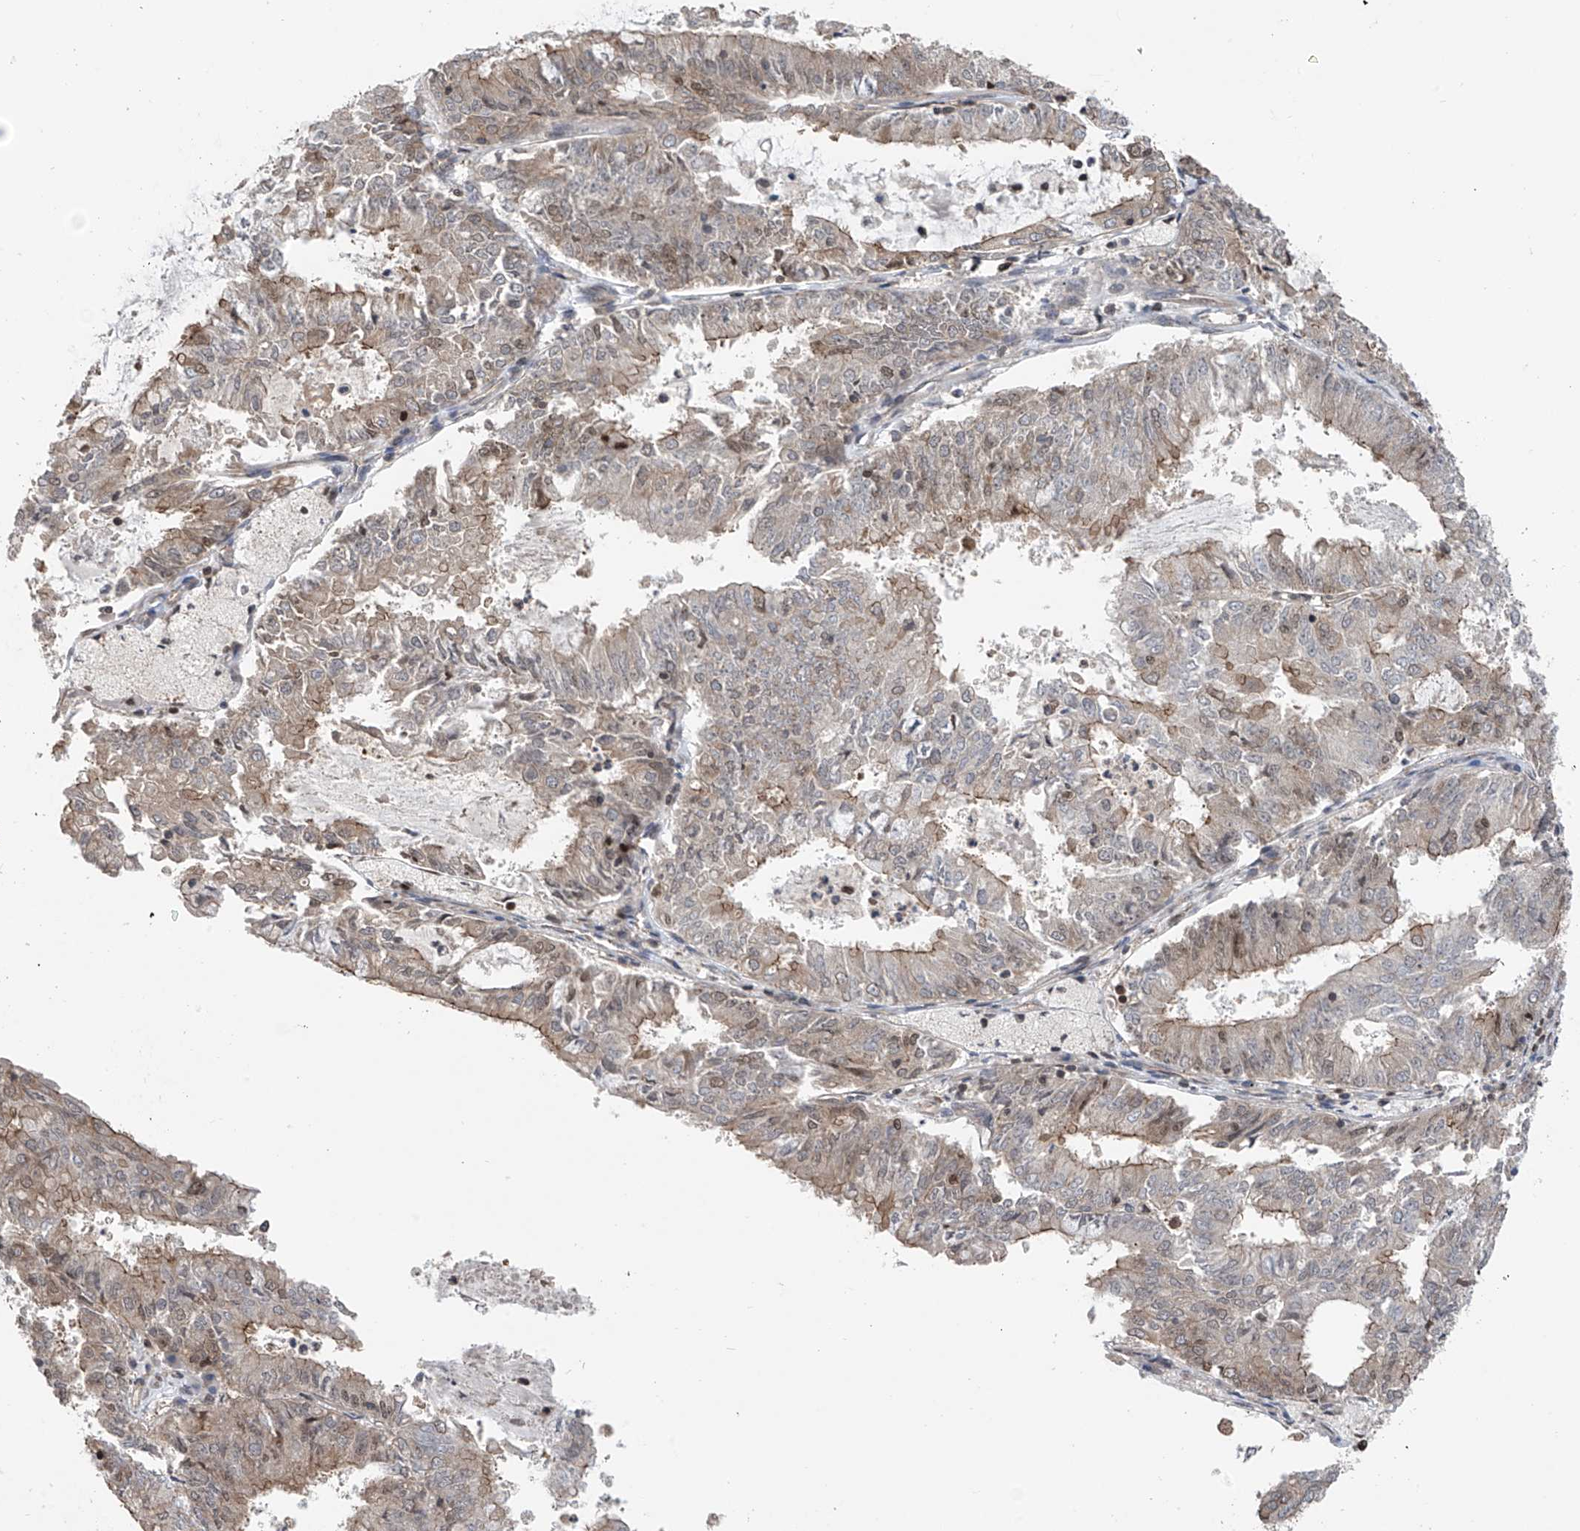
{"staining": {"intensity": "weak", "quantity": "25%-75%", "location": "cytoplasmic/membranous,nuclear"}, "tissue": "endometrial cancer", "cell_type": "Tumor cells", "image_type": "cancer", "snomed": [{"axis": "morphology", "description": "Adenocarcinoma, NOS"}, {"axis": "topography", "description": "Endometrium"}], "caption": "Immunohistochemical staining of endometrial cancer (adenocarcinoma) exhibits low levels of weak cytoplasmic/membranous and nuclear protein staining in about 25%-75% of tumor cells.", "gene": "DNAJC9", "patient": {"sex": "female", "age": 57}}